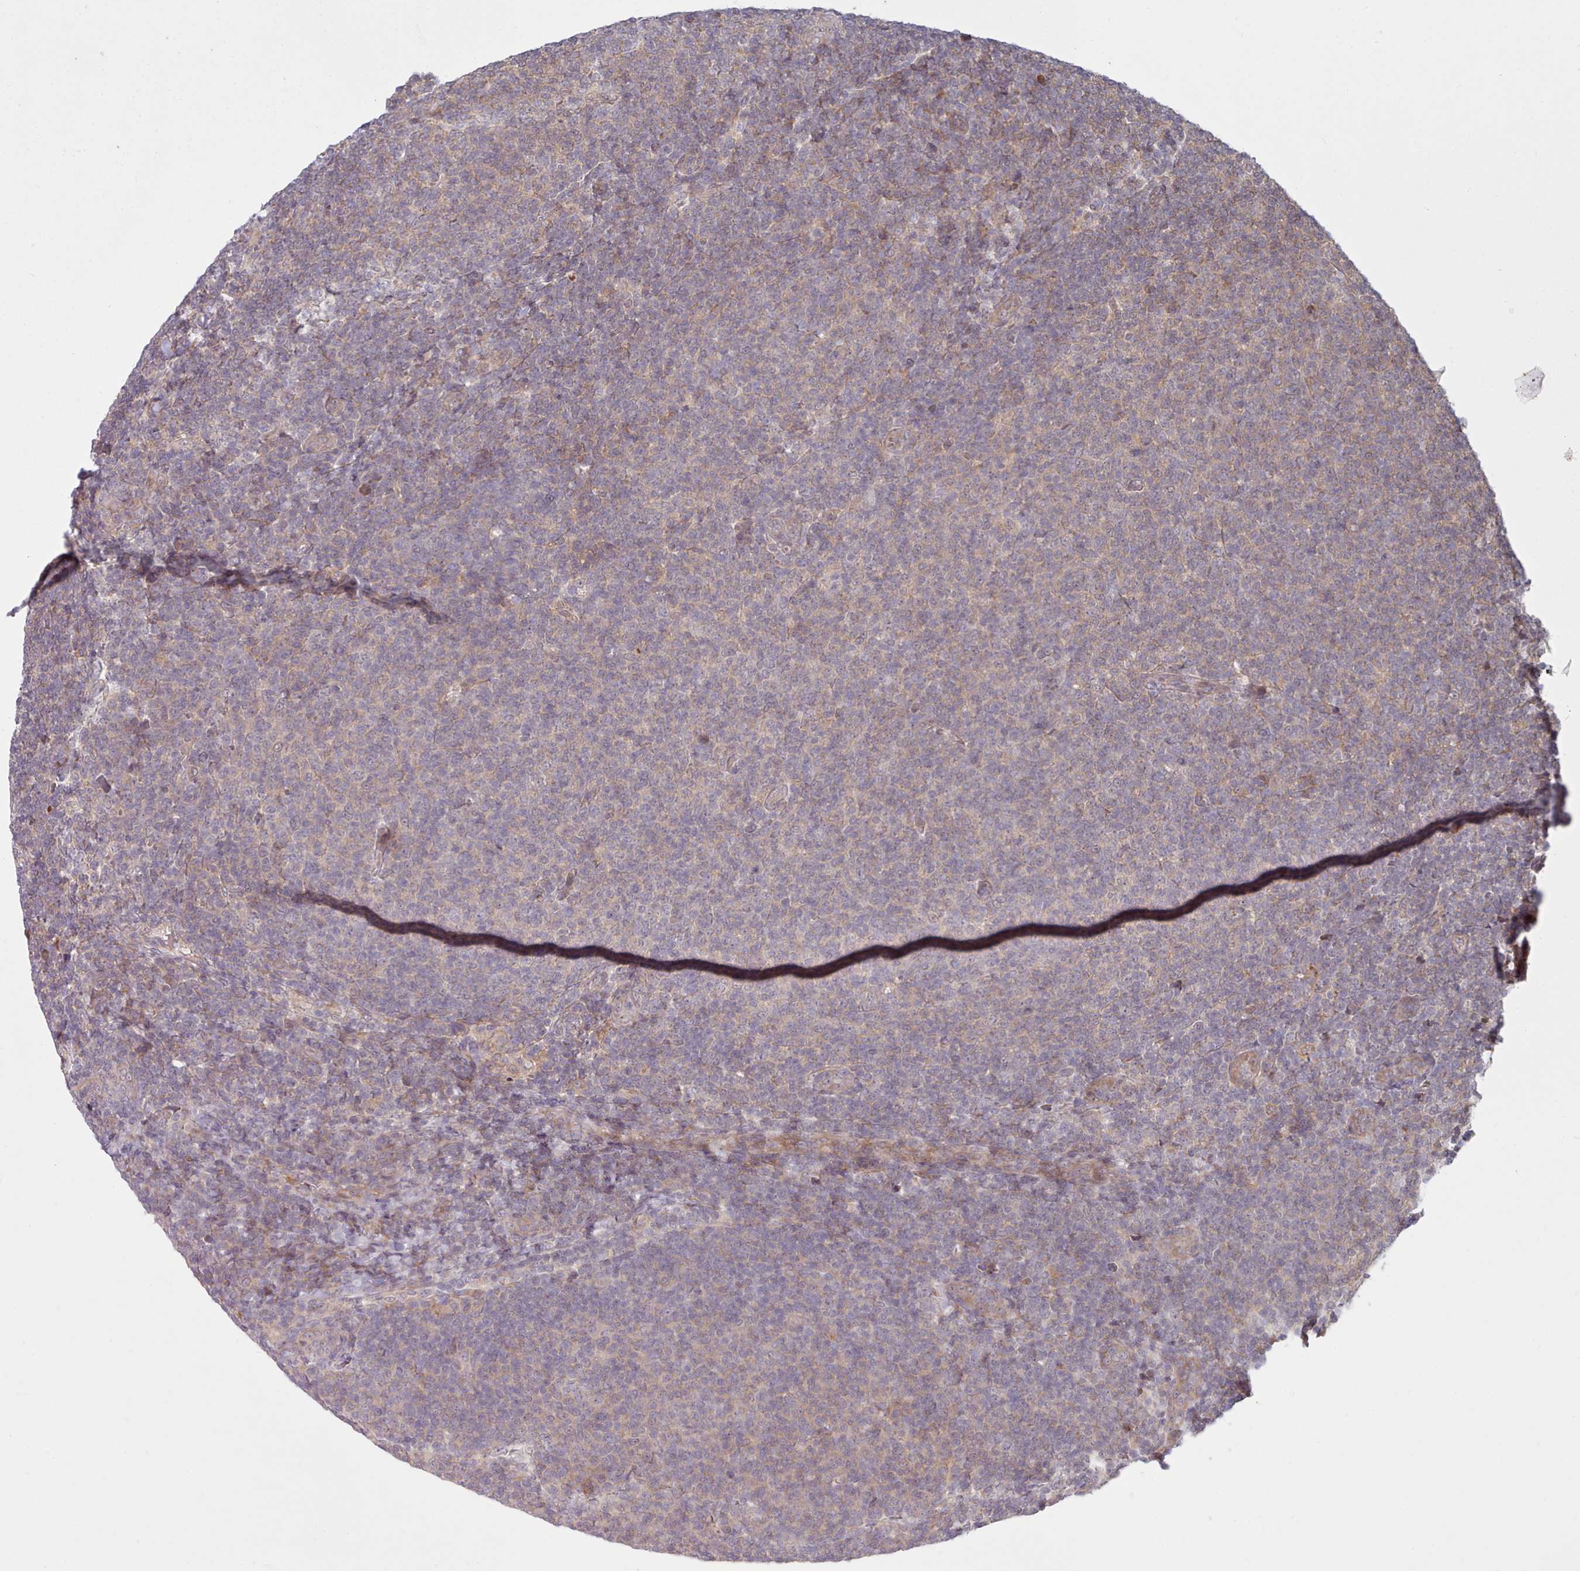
{"staining": {"intensity": "weak", "quantity": "25%-75%", "location": "cytoplasmic/membranous"}, "tissue": "lymphoma", "cell_type": "Tumor cells", "image_type": "cancer", "snomed": [{"axis": "morphology", "description": "Malignant lymphoma, non-Hodgkin's type, Low grade"}, {"axis": "topography", "description": "Lymph node"}], "caption": "The micrograph shows staining of low-grade malignant lymphoma, non-Hodgkin's type, revealing weak cytoplasmic/membranous protein positivity (brown color) within tumor cells.", "gene": "TRIM26", "patient": {"sex": "male", "age": 66}}